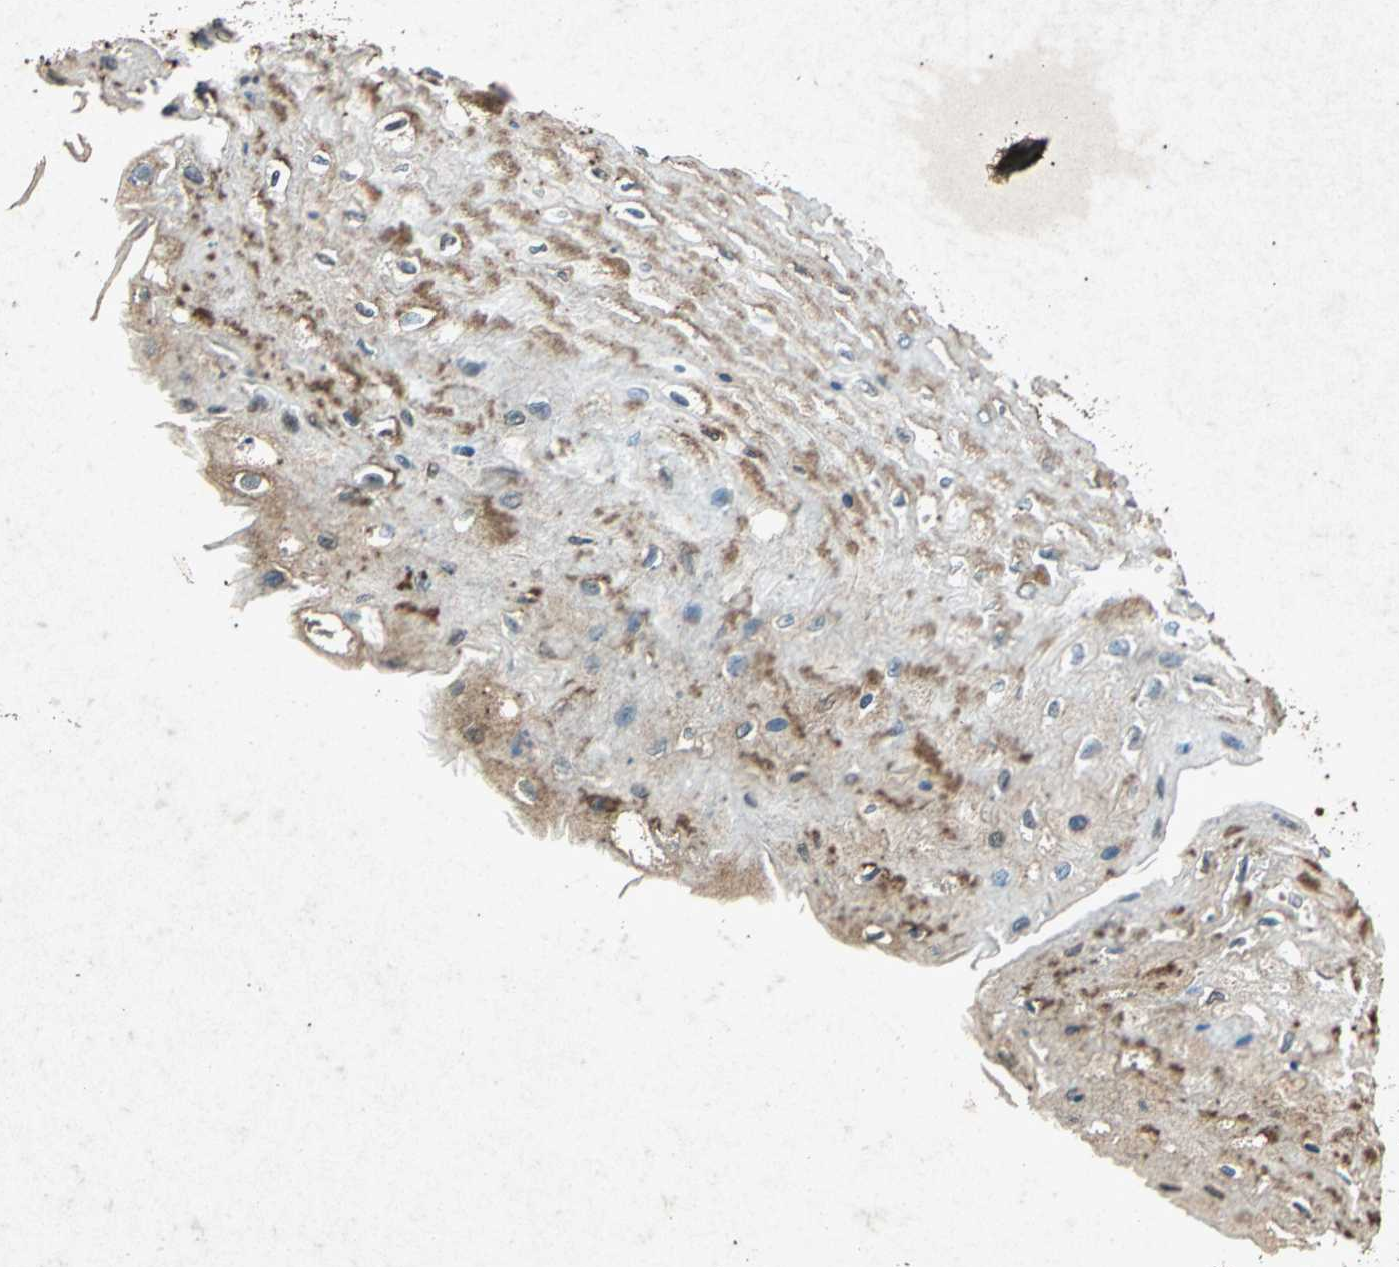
{"staining": {"intensity": "weak", "quantity": "<25%", "location": "cytoplasmic/membranous"}, "tissue": "esophagus", "cell_type": "Squamous epithelial cells", "image_type": "normal", "snomed": [{"axis": "morphology", "description": "Normal tissue, NOS"}, {"axis": "topography", "description": "Esophagus"}], "caption": "IHC micrograph of benign human esophagus stained for a protein (brown), which displays no positivity in squamous epithelial cells.", "gene": "PSEN1", "patient": {"sex": "female", "age": 72}}